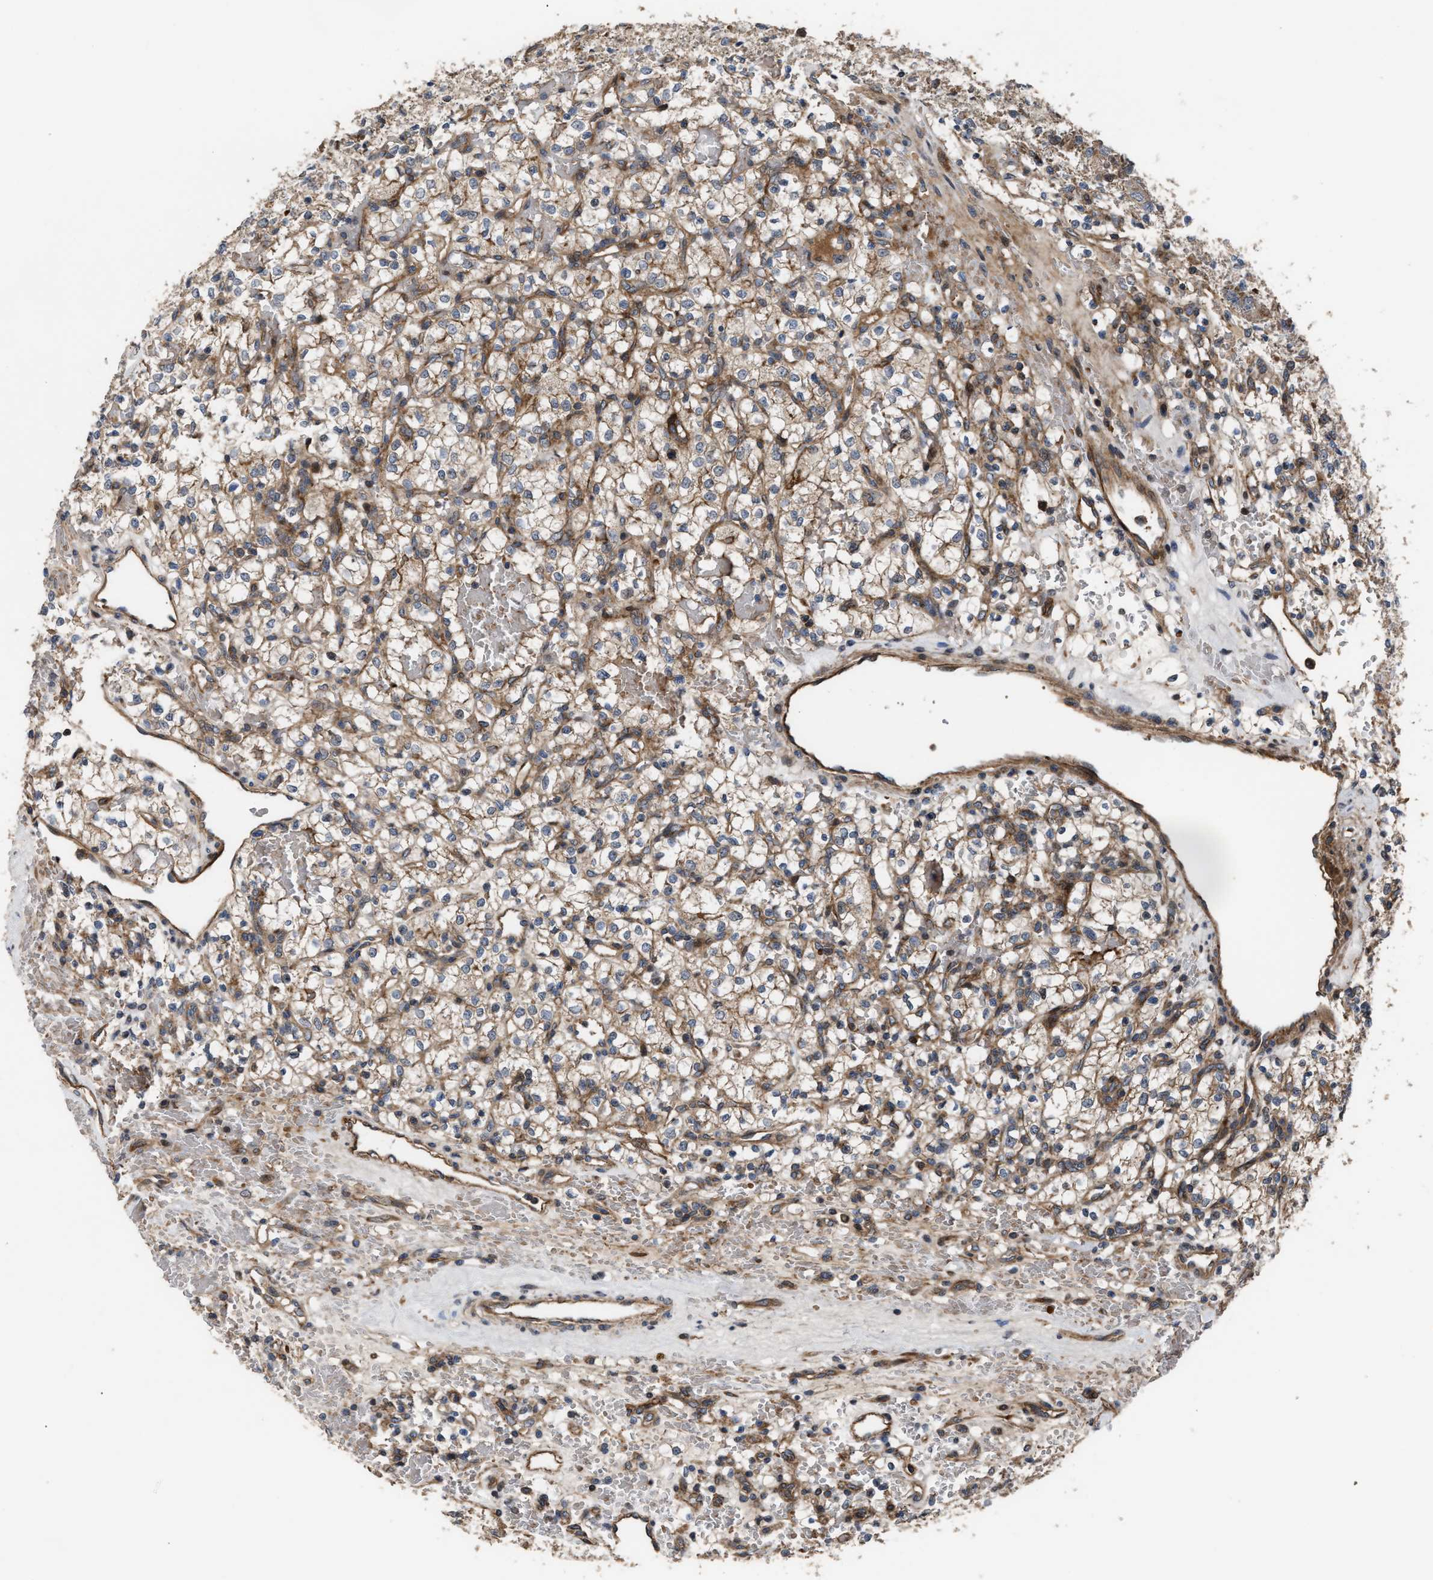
{"staining": {"intensity": "moderate", "quantity": ">75%", "location": "cytoplasmic/membranous"}, "tissue": "renal cancer", "cell_type": "Tumor cells", "image_type": "cancer", "snomed": [{"axis": "morphology", "description": "Adenocarcinoma, NOS"}, {"axis": "topography", "description": "Kidney"}], "caption": "Immunohistochemistry (IHC) staining of renal cancer (adenocarcinoma), which exhibits medium levels of moderate cytoplasmic/membranous positivity in about >75% of tumor cells indicating moderate cytoplasmic/membranous protein expression. The staining was performed using DAB (brown) for protein detection and nuclei were counterstained in hematoxylin (blue).", "gene": "STAU1", "patient": {"sex": "female", "age": 60}}